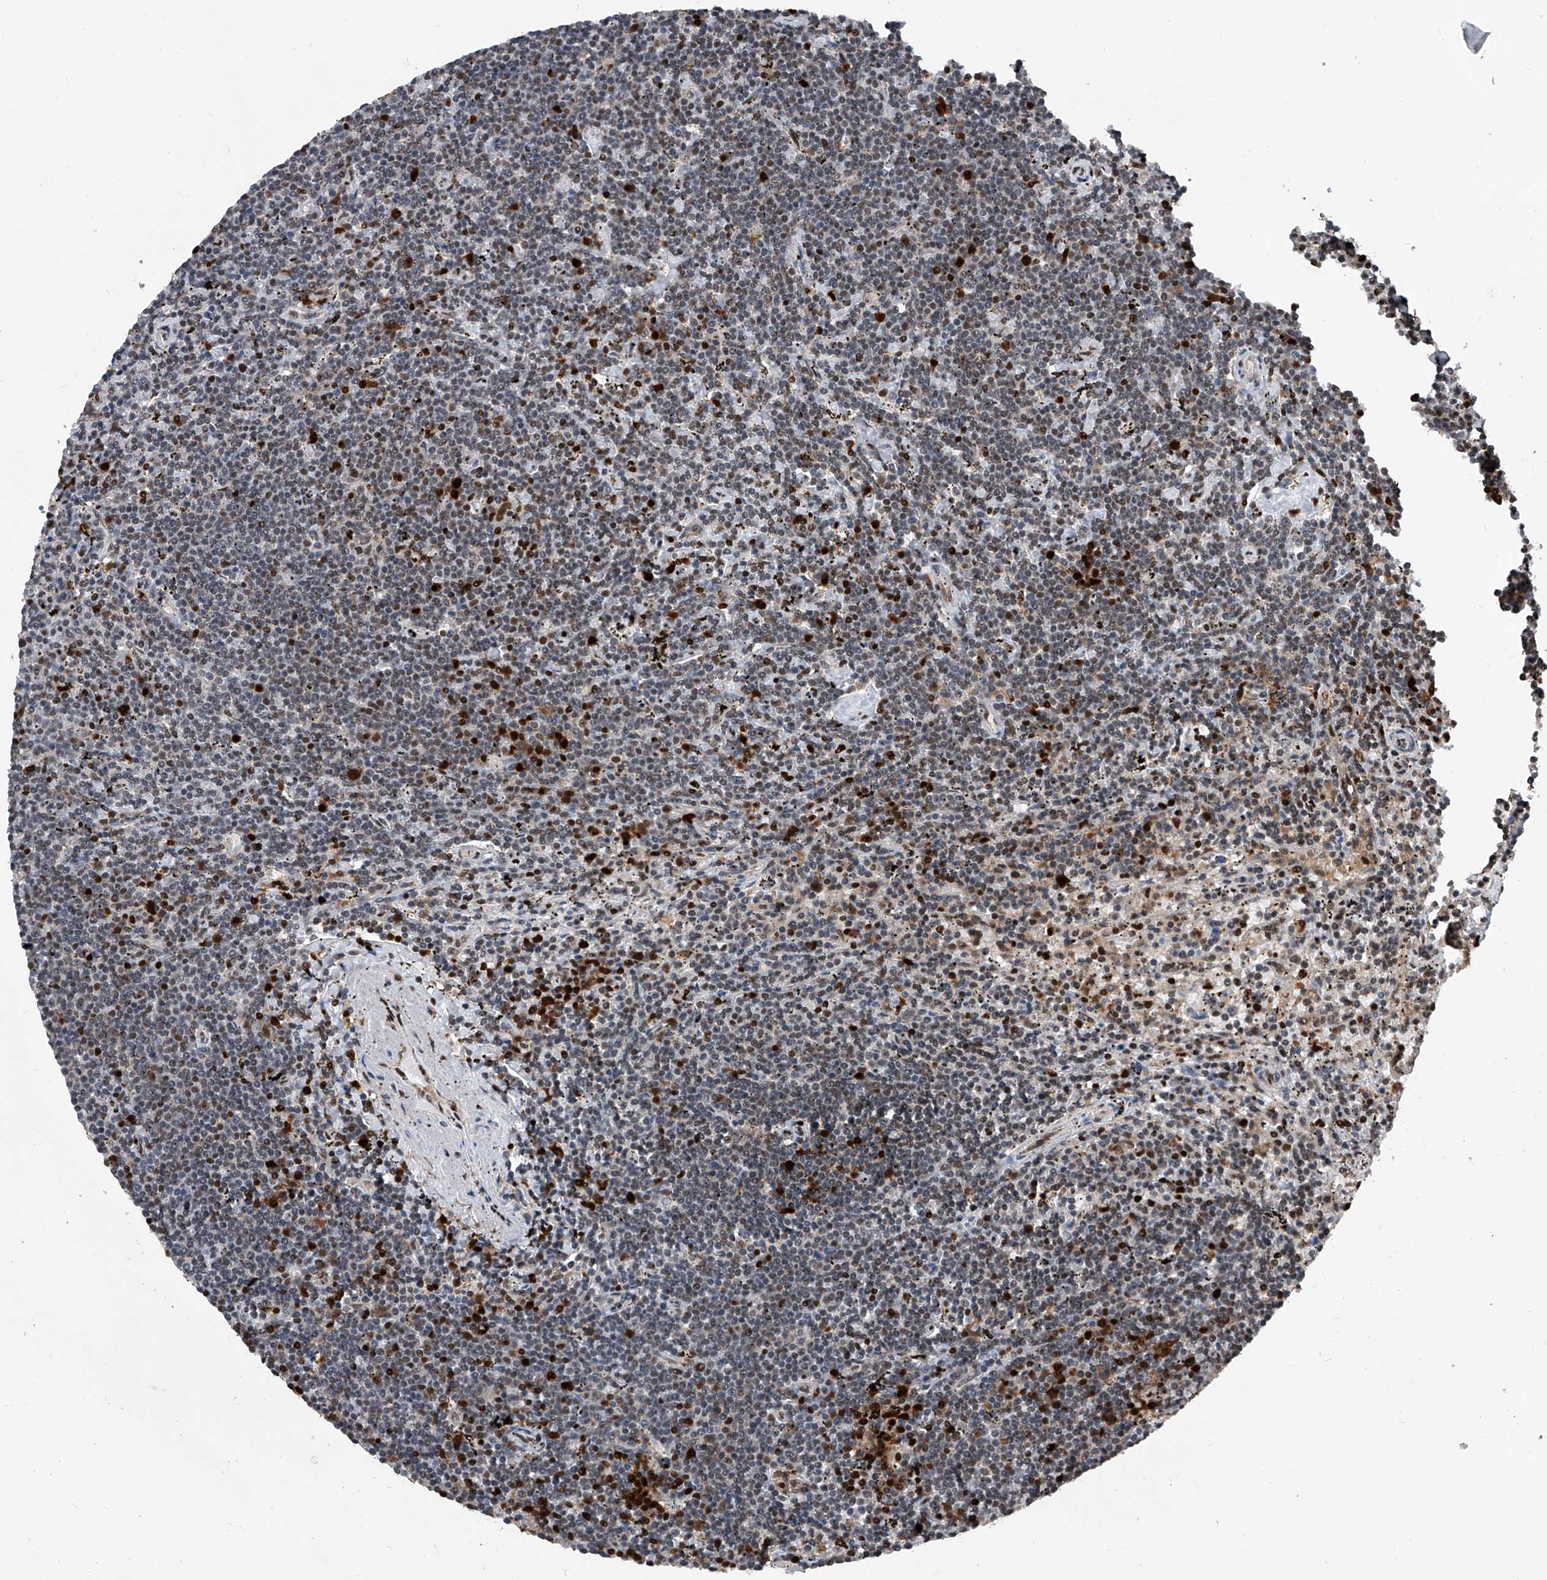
{"staining": {"intensity": "negative", "quantity": "none", "location": "none"}, "tissue": "lymphoma", "cell_type": "Tumor cells", "image_type": "cancer", "snomed": [{"axis": "morphology", "description": "Malignant lymphoma, non-Hodgkin's type, Low grade"}, {"axis": "topography", "description": "Spleen"}], "caption": "IHC of low-grade malignant lymphoma, non-Hodgkin's type exhibits no staining in tumor cells.", "gene": "FKBP5", "patient": {"sex": "male", "age": 76}}